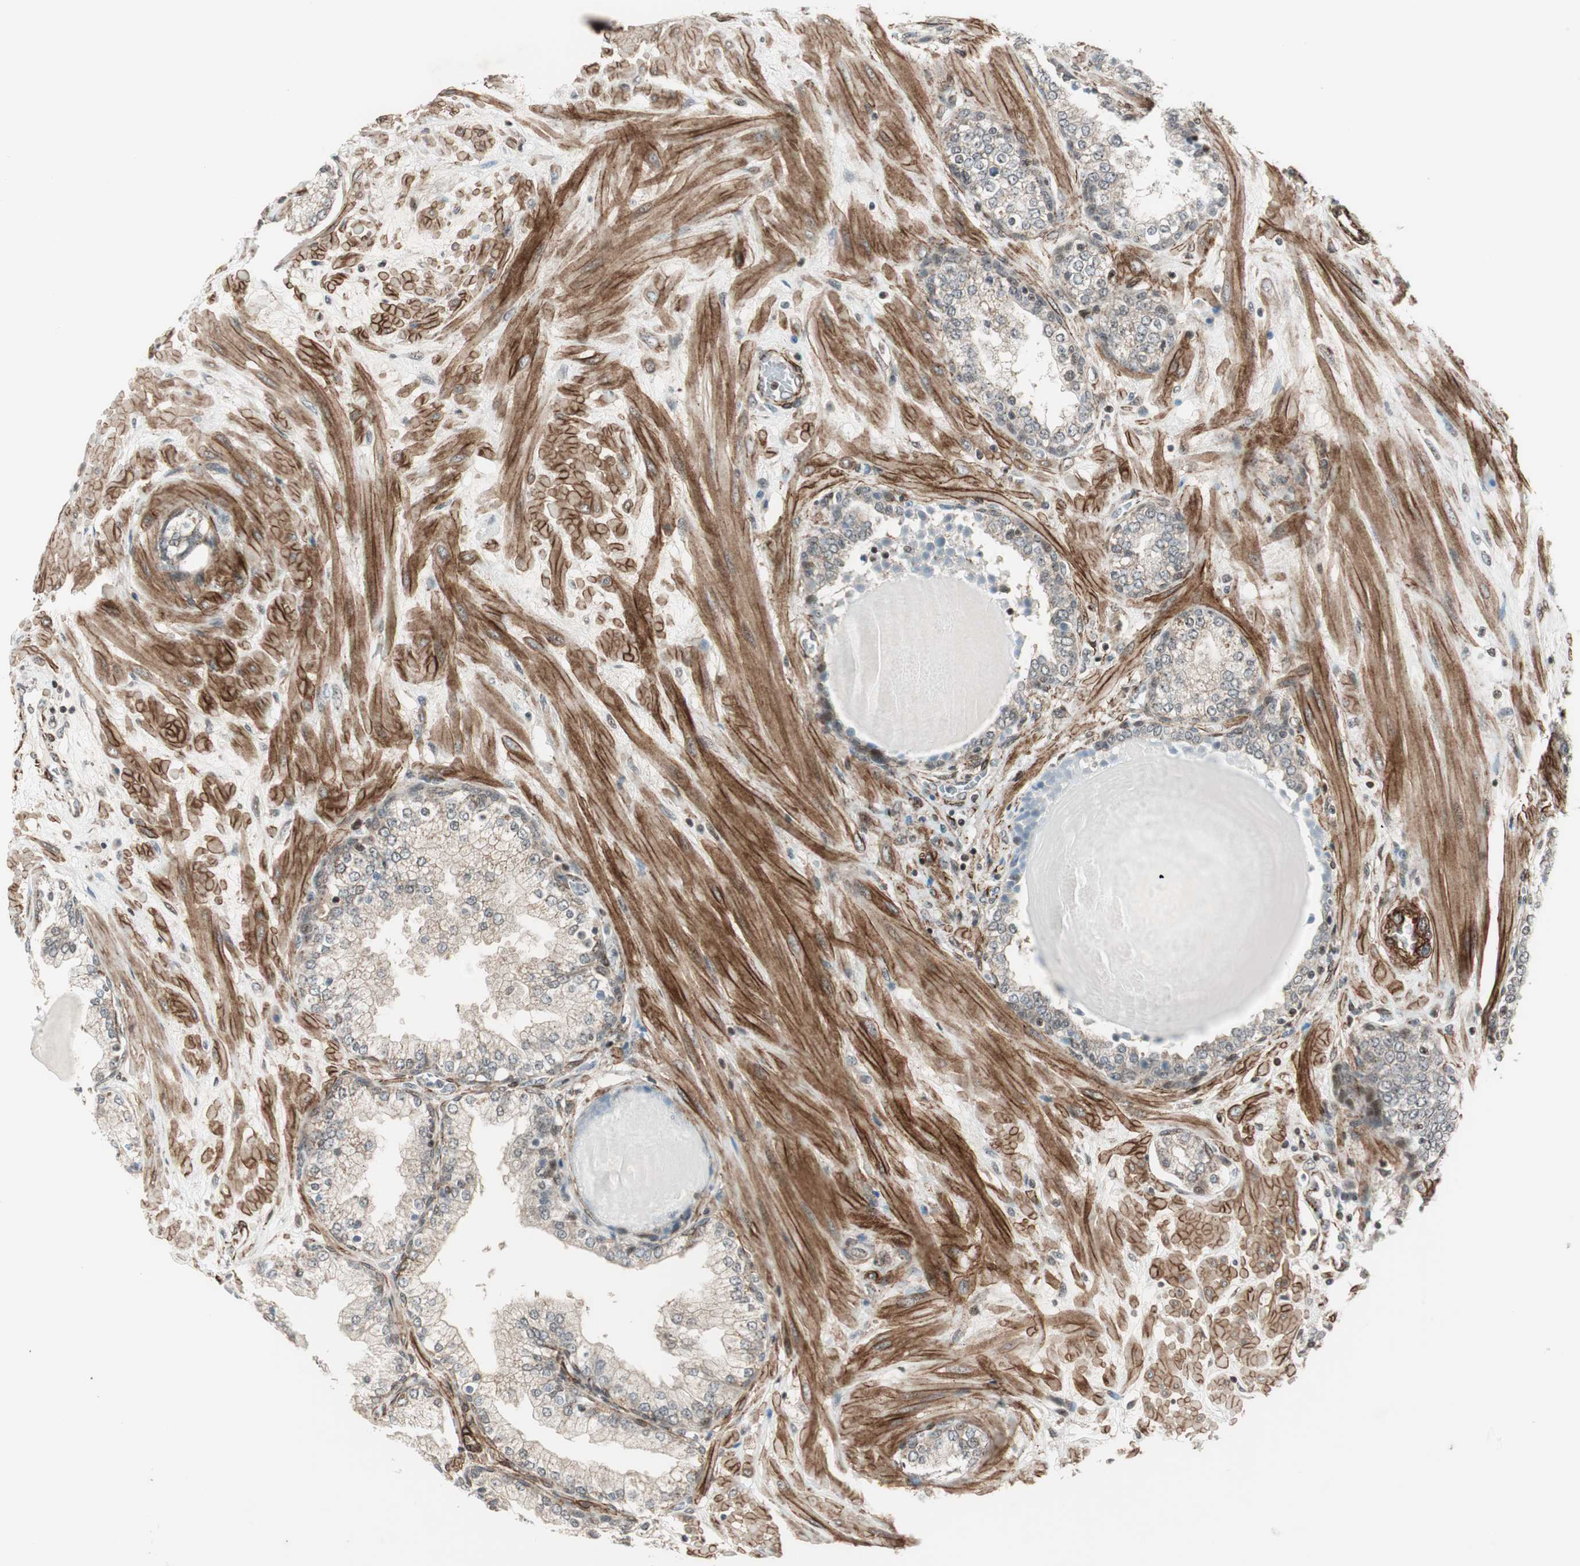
{"staining": {"intensity": "moderate", "quantity": ">75%", "location": "cytoplasmic/membranous,nuclear"}, "tissue": "prostate", "cell_type": "Glandular cells", "image_type": "normal", "snomed": [{"axis": "morphology", "description": "Normal tissue, NOS"}, {"axis": "topography", "description": "Prostate"}], "caption": "Moderate cytoplasmic/membranous,nuclear protein positivity is seen in approximately >75% of glandular cells in prostate. The protein is stained brown, and the nuclei are stained in blue (DAB IHC with brightfield microscopy, high magnification).", "gene": "CDK19", "patient": {"sex": "male", "age": 51}}